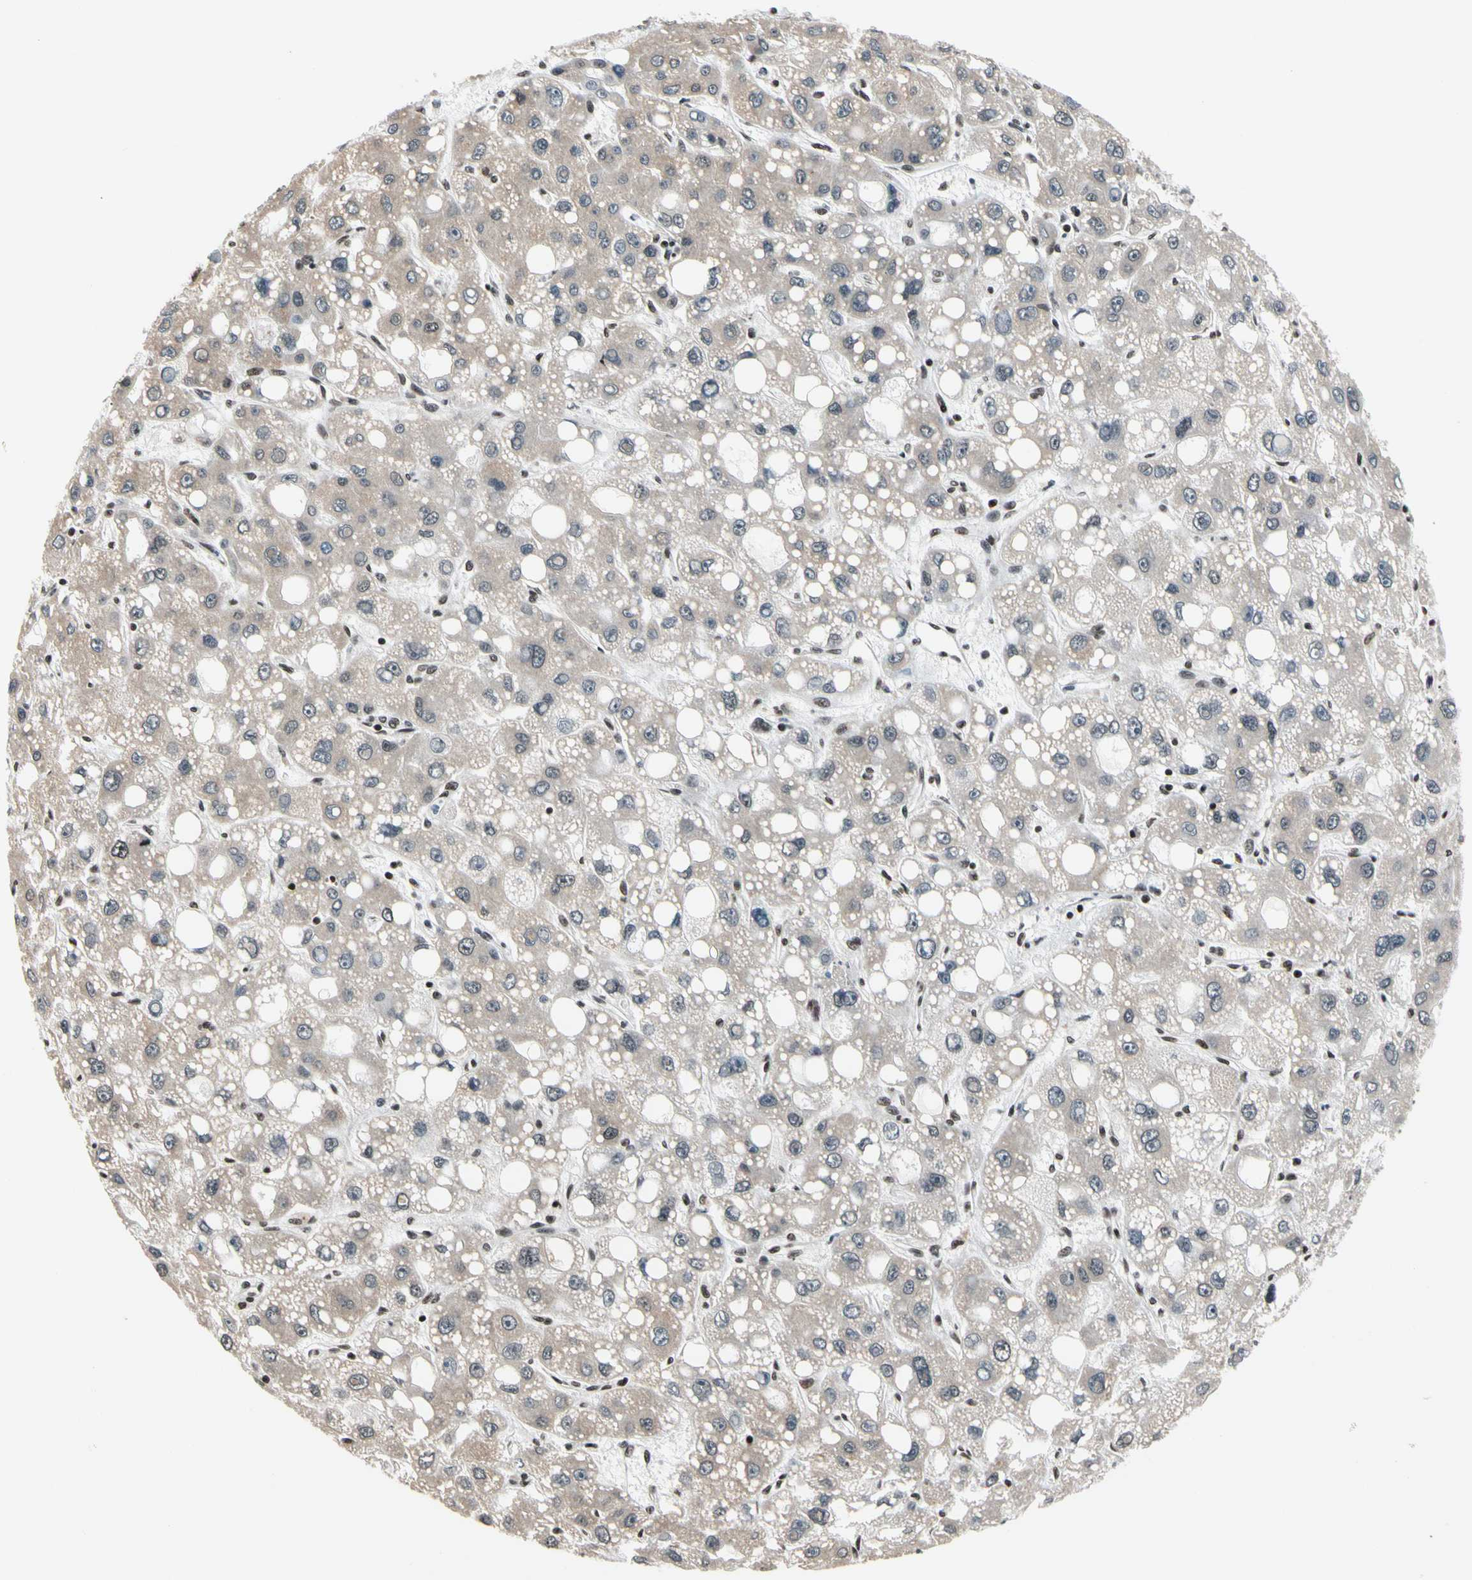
{"staining": {"intensity": "weak", "quantity": ">75%", "location": "cytoplasmic/membranous"}, "tissue": "liver cancer", "cell_type": "Tumor cells", "image_type": "cancer", "snomed": [{"axis": "morphology", "description": "Carcinoma, Hepatocellular, NOS"}, {"axis": "topography", "description": "Liver"}], "caption": "The photomicrograph shows staining of liver hepatocellular carcinoma, revealing weak cytoplasmic/membranous protein staining (brown color) within tumor cells.", "gene": "RECQL", "patient": {"sex": "male", "age": 55}}